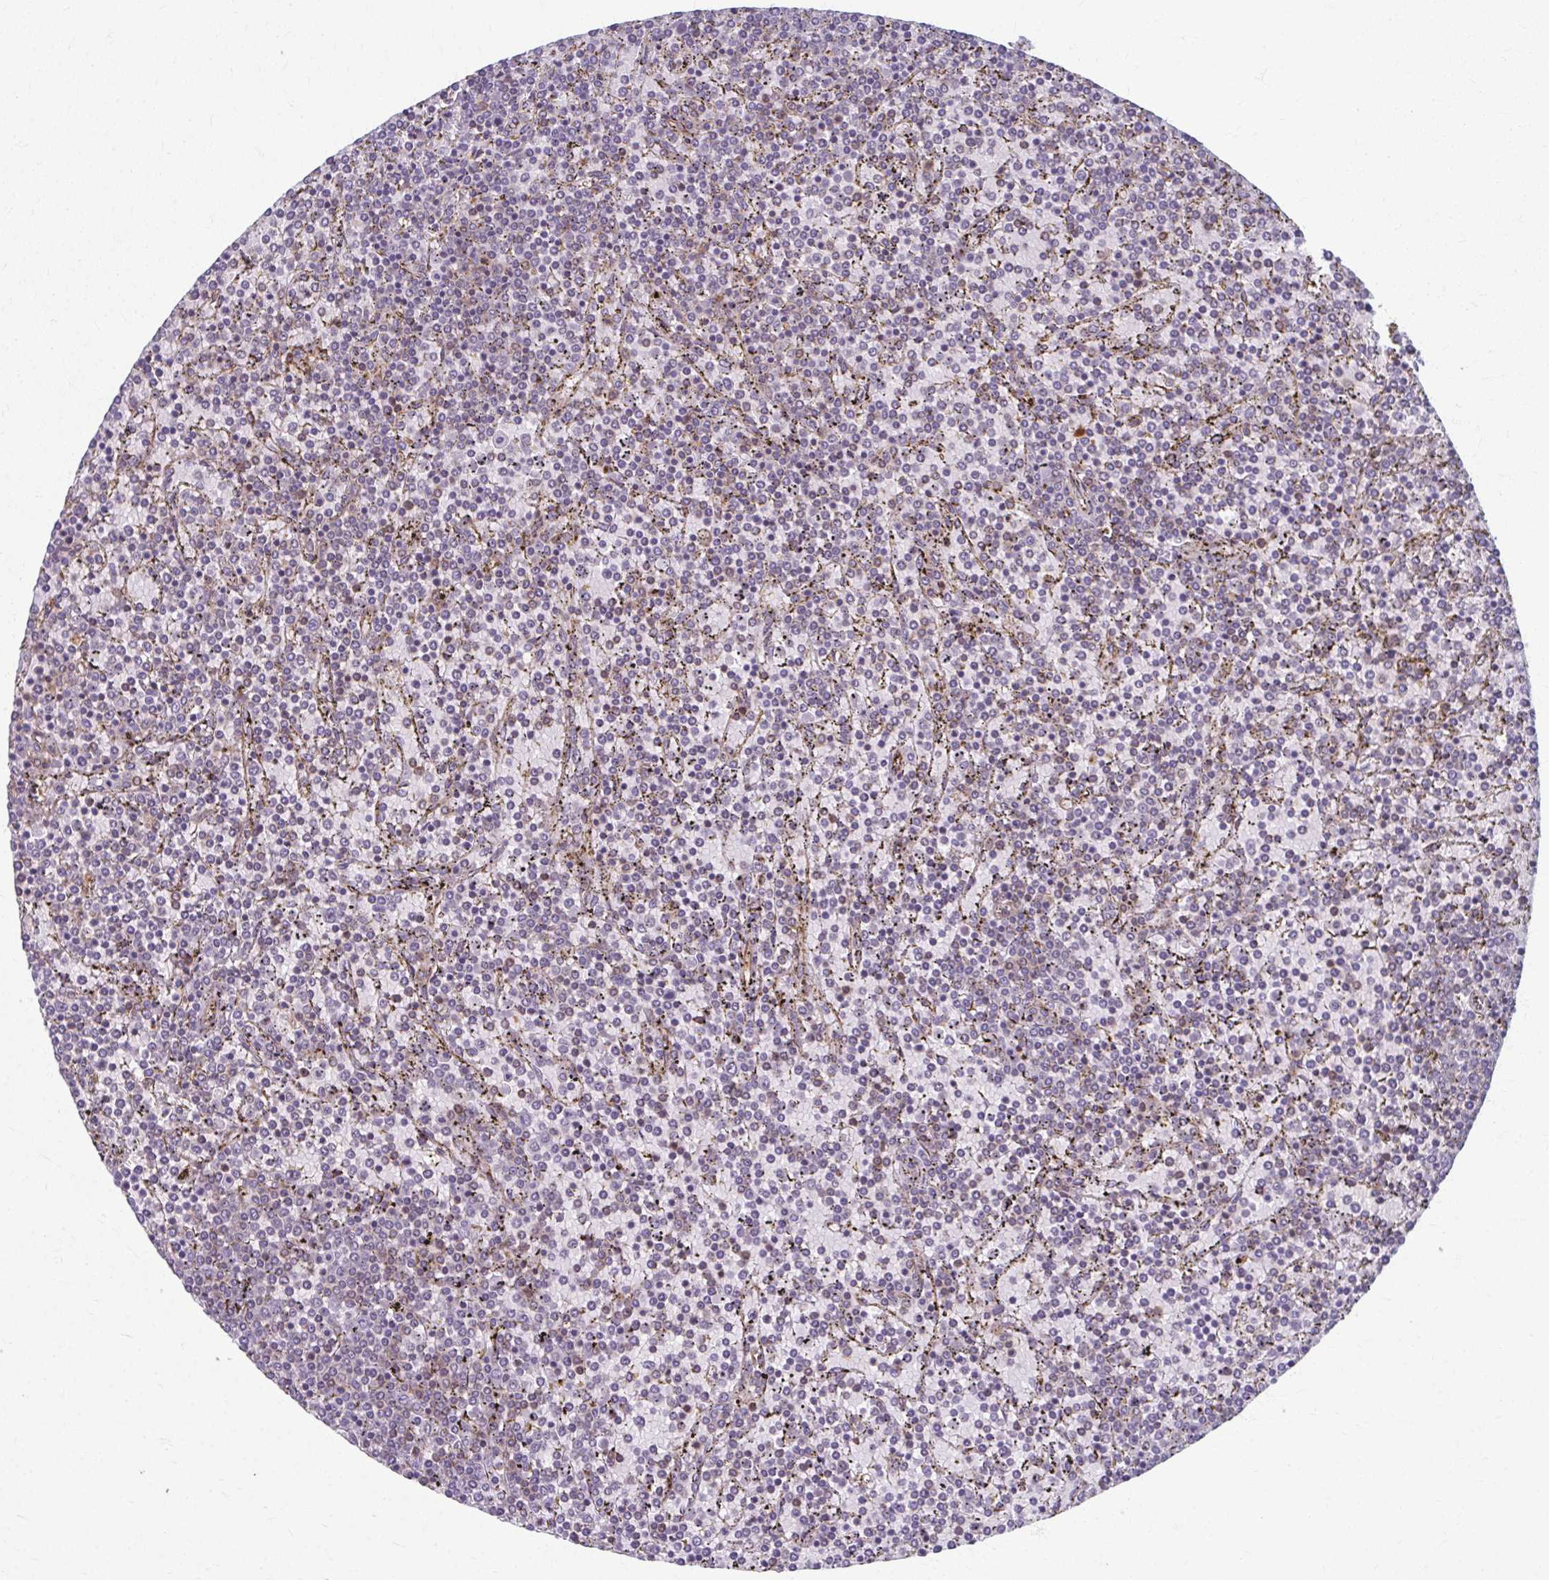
{"staining": {"intensity": "negative", "quantity": "none", "location": "none"}, "tissue": "lymphoma", "cell_type": "Tumor cells", "image_type": "cancer", "snomed": [{"axis": "morphology", "description": "Malignant lymphoma, non-Hodgkin's type, Low grade"}, {"axis": "topography", "description": "Spleen"}], "caption": "Immunohistochemical staining of lymphoma reveals no significant expression in tumor cells.", "gene": "EID2B", "patient": {"sex": "female", "age": 77}}